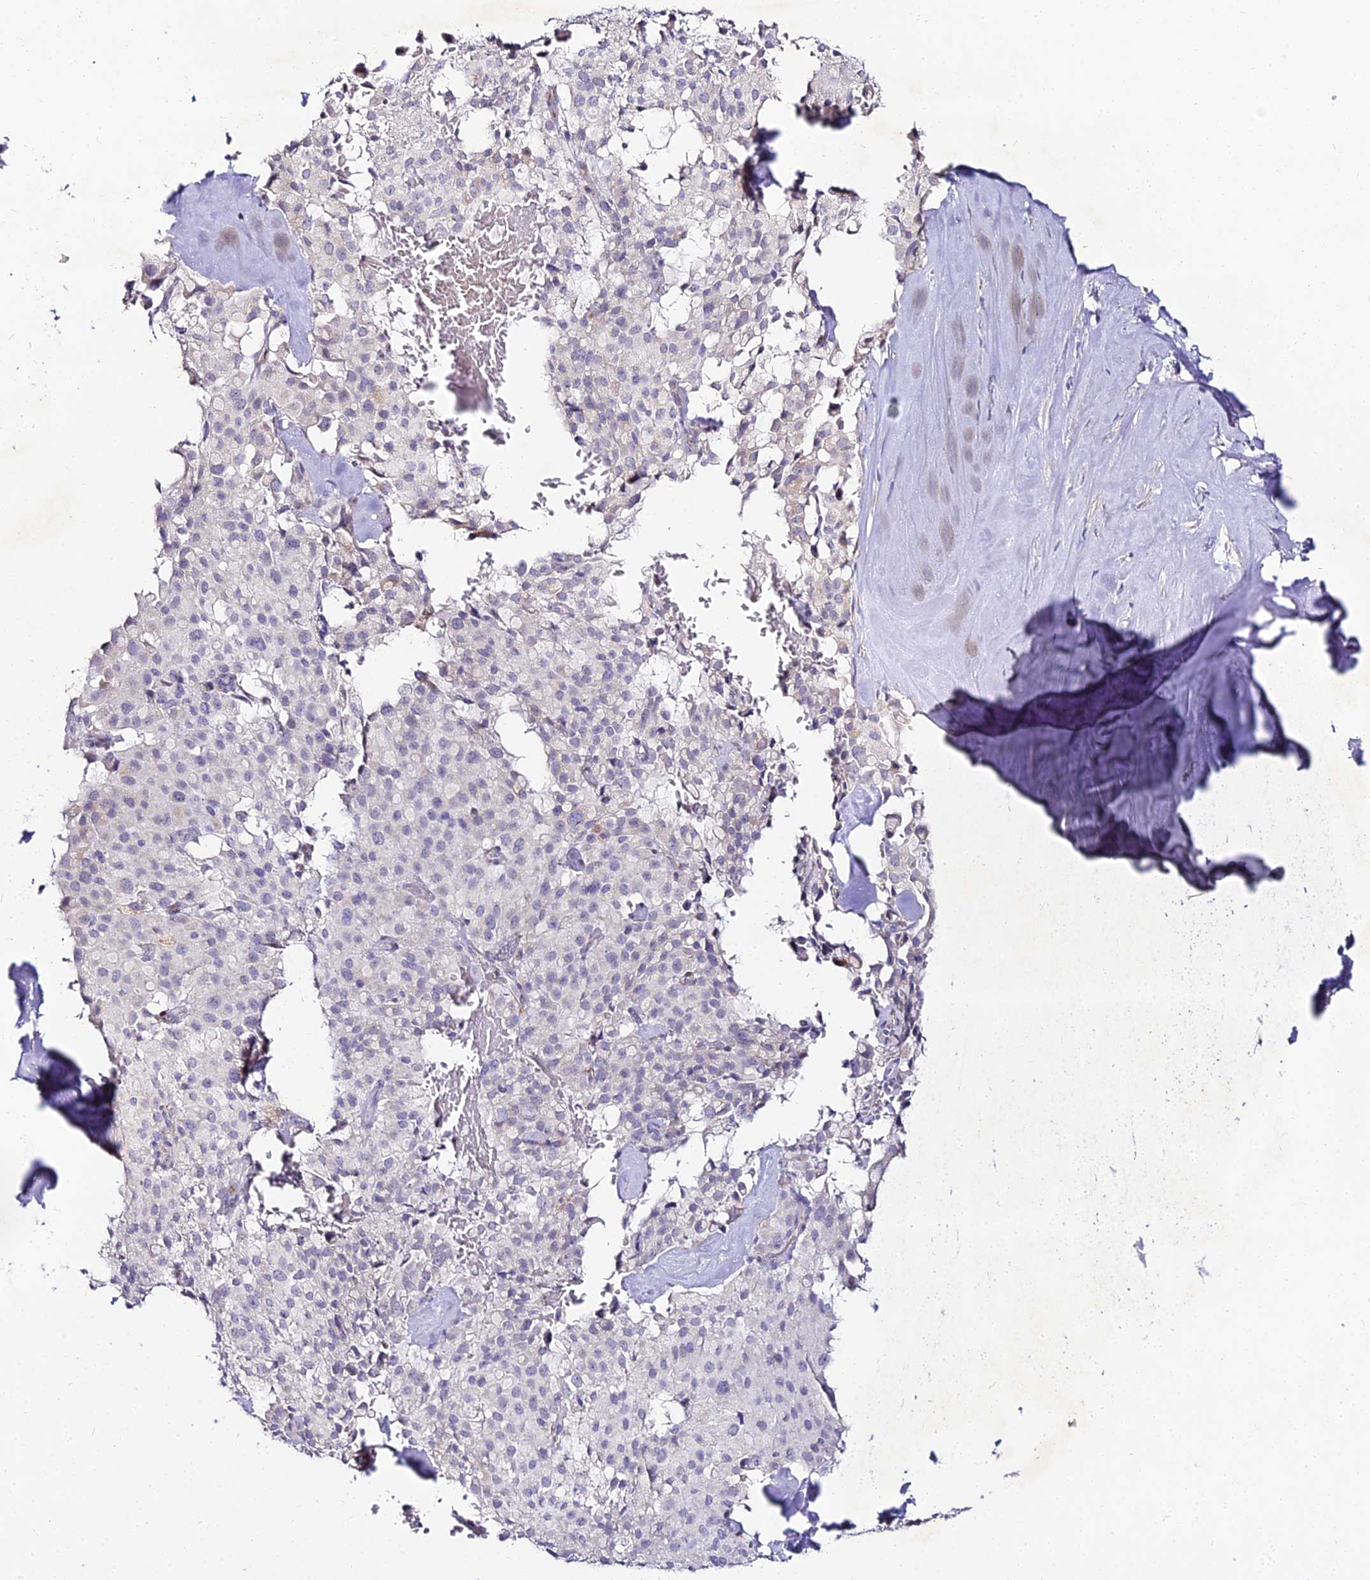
{"staining": {"intensity": "negative", "quantity": "none", "location": "none"}, "tissue": "pancreatic cancer", "cell_type": "Tumor cells", "image_type": "cancer", "snomed": [{"axis": "morphology", "description": "Adenocarcinoma, NOS"}, {"axis": "topography", "description": "Pancreas"}], "caption": "This is an immunohistochemistry histopathology image of human pancreatic cancer. There is no positivity in tumor cells.", "gene": "ALPG", "patient": {"sex": "male", "age": 65}}